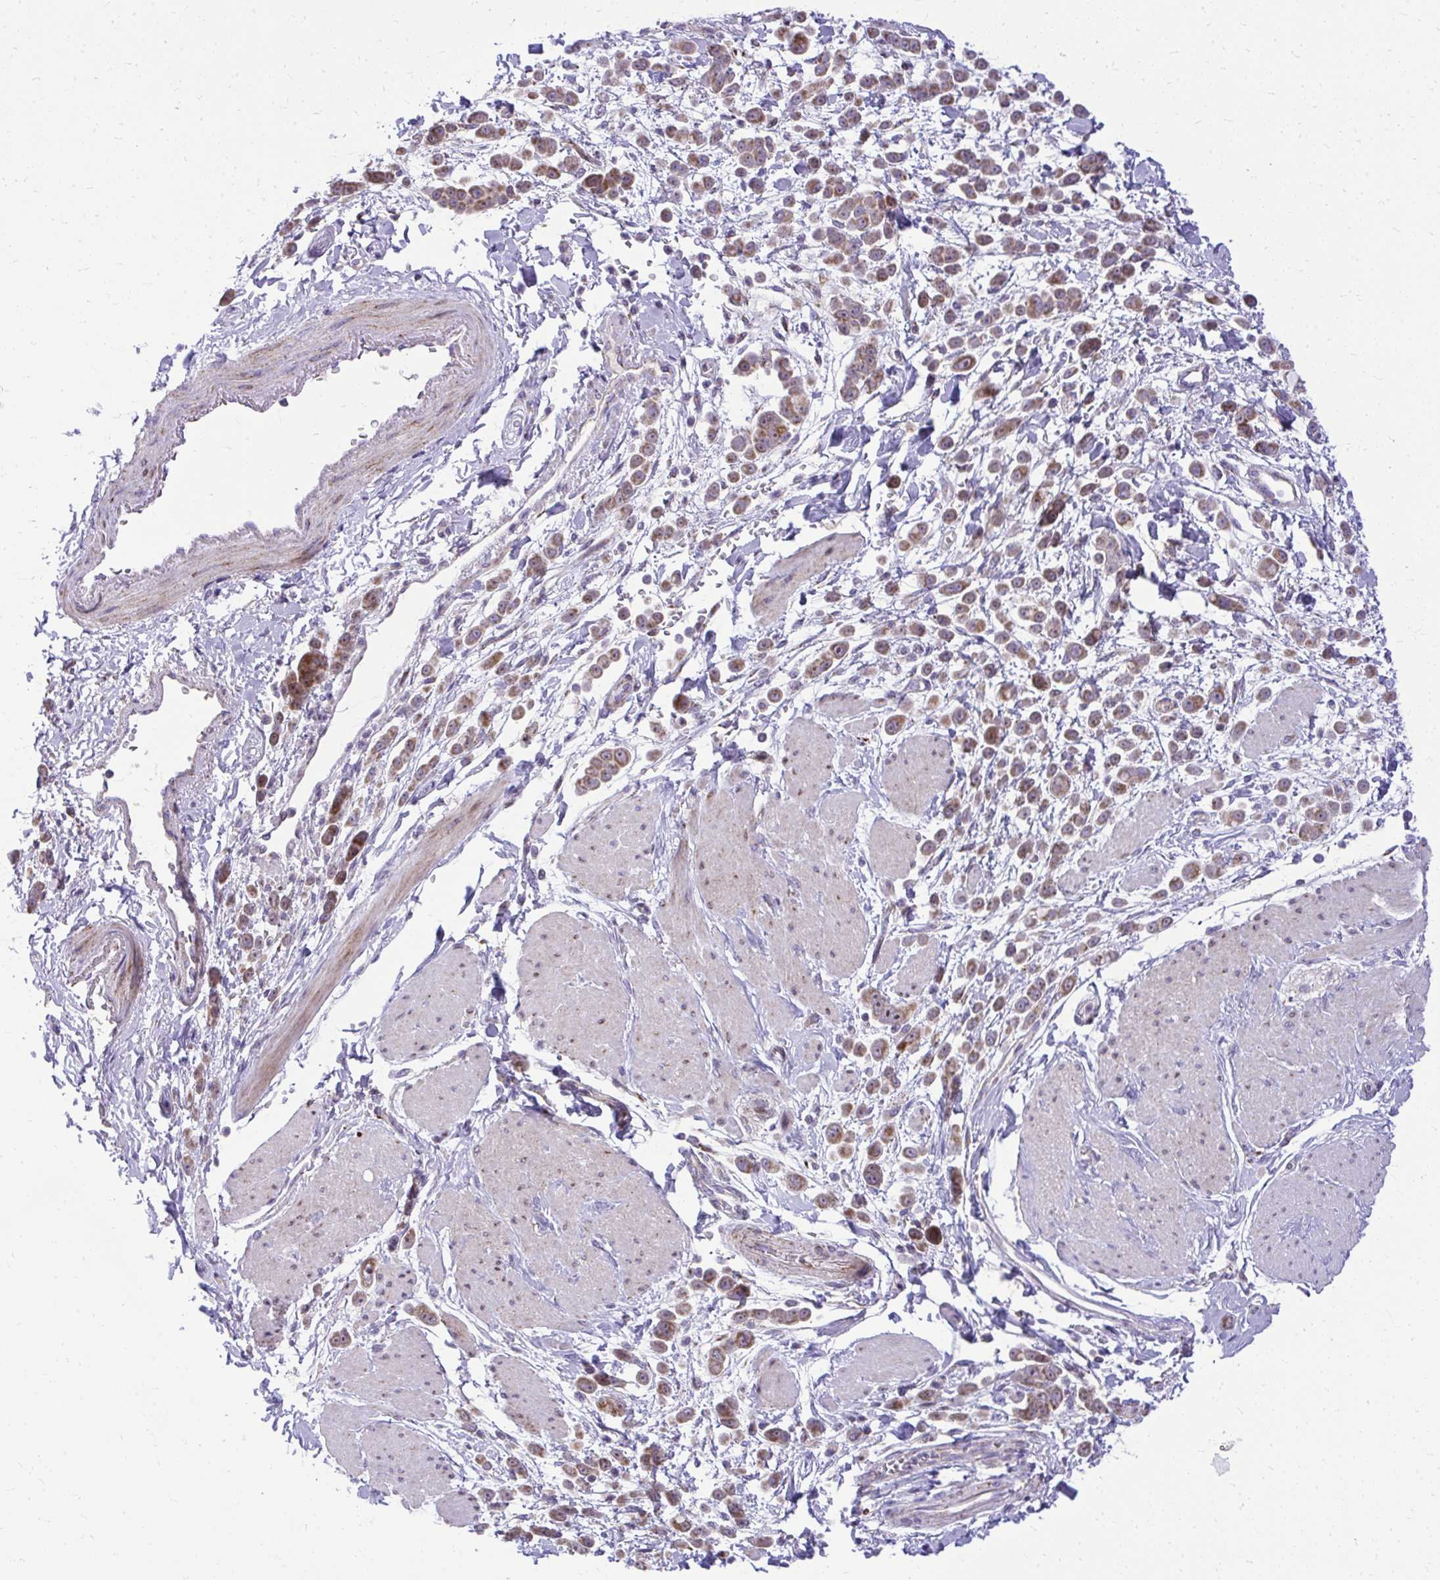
{"staining": {"intensity": "weak", "quantity": ">75%", "location": "cytoplasmic/membranous"}, "tissue": "pancreatic cancer", "cell_type": "Tumor cells", "image_type": "cancer", "snomed": [{"axis": "morphology", "description": "Normal tissue, NOS"}, {"axis": "morphology", "description": "Adenocarcinoma, NOS"}, {"axis": "topography", "description": "Pancreas"}], "caption": "Immunohistochemistry image of neoplastic tissue: human pancreatic cancer stained using IHC displays low levels of weak protein expression localized specifically in the cytoplasmic/membranous of tumor cells, appearing as a cytoplasmic/membranous brown color.", "gene": "GPRIN3", "patient": {"sex": "female", "age": 64}}